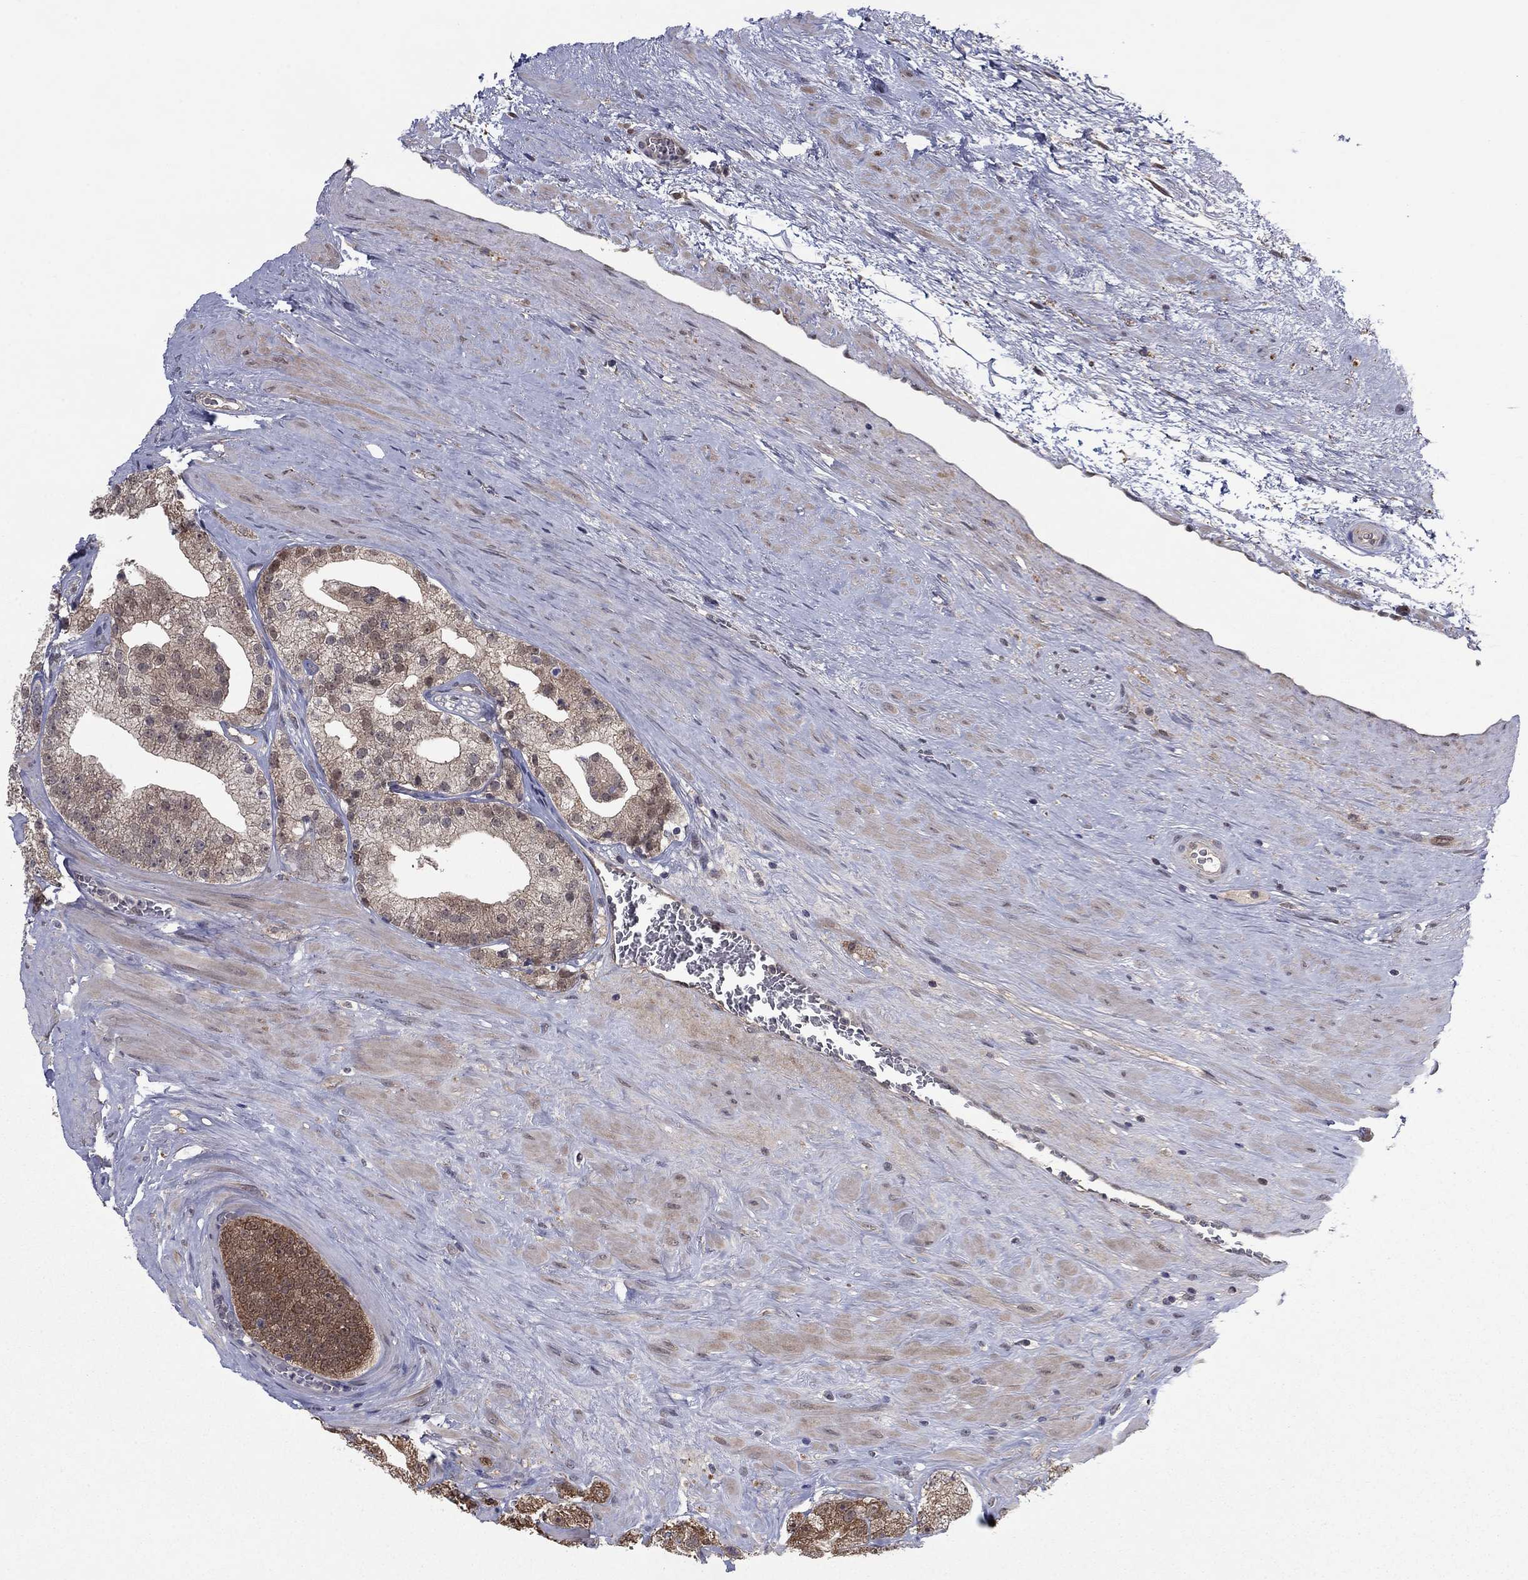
{"staining": {"intensity": "moderate", "quantity": "25%-75%", "location": "cytoplasmic/membranous"}, "tissue": "prostate cancer", "cell_type": "Tumor cells", "image_type": "cancer", "snomed": [{"axis": "morphology", "description": "Adenocarcinoma, NOS"}, {"axis": "topography", "description": "Prostate and seminal vesicle, NOS"}], "caption": "This histopathology image displays adenocarcinoma (prostate) stained with IHC to label a protein in brown. The cytoplasmic/membranous of tumor cells show moderate positivity for the protein. Nuclei are counter-stained blue.", "gene": "GRHPR", "patient": {"sex": "male", "age": 62}}